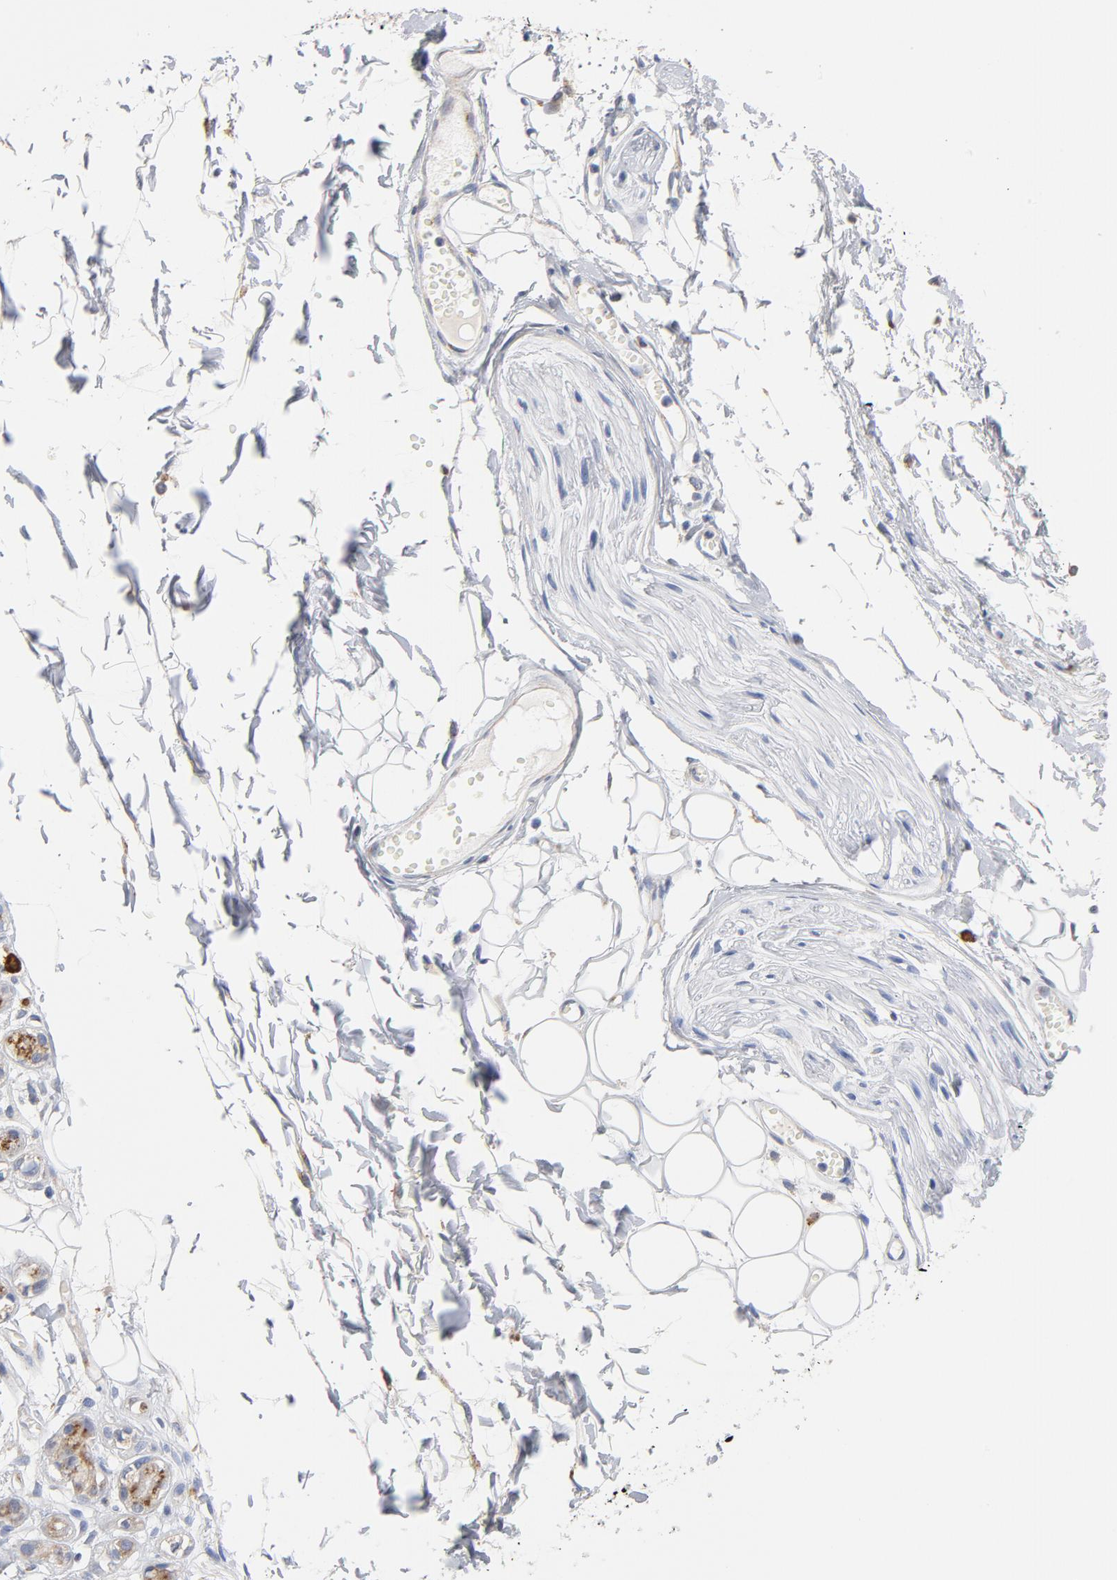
{"staining": {"intensity": "negative", "quantity": "none", "location": "none"}, "tissue": "adipose tissue", "cell_type": "Adipocytes", "image_type": "normal", "snomed": [{"axis": "morphology", "description": "Normal tissue, NOS"}, {"axis": "morphology", "description": "Inflammation, NOS"}, {"axis": "topography", "description": "Vascular tissue"}, {"axis": "topography", "description": "Salivary gland"}], "caption": "Protein analysis of unremarkable adipose tissue reveals no significant staining in adipocytes.", "gene": "RAPGEF3", "patient": {"sex": "female", "age": 75}}